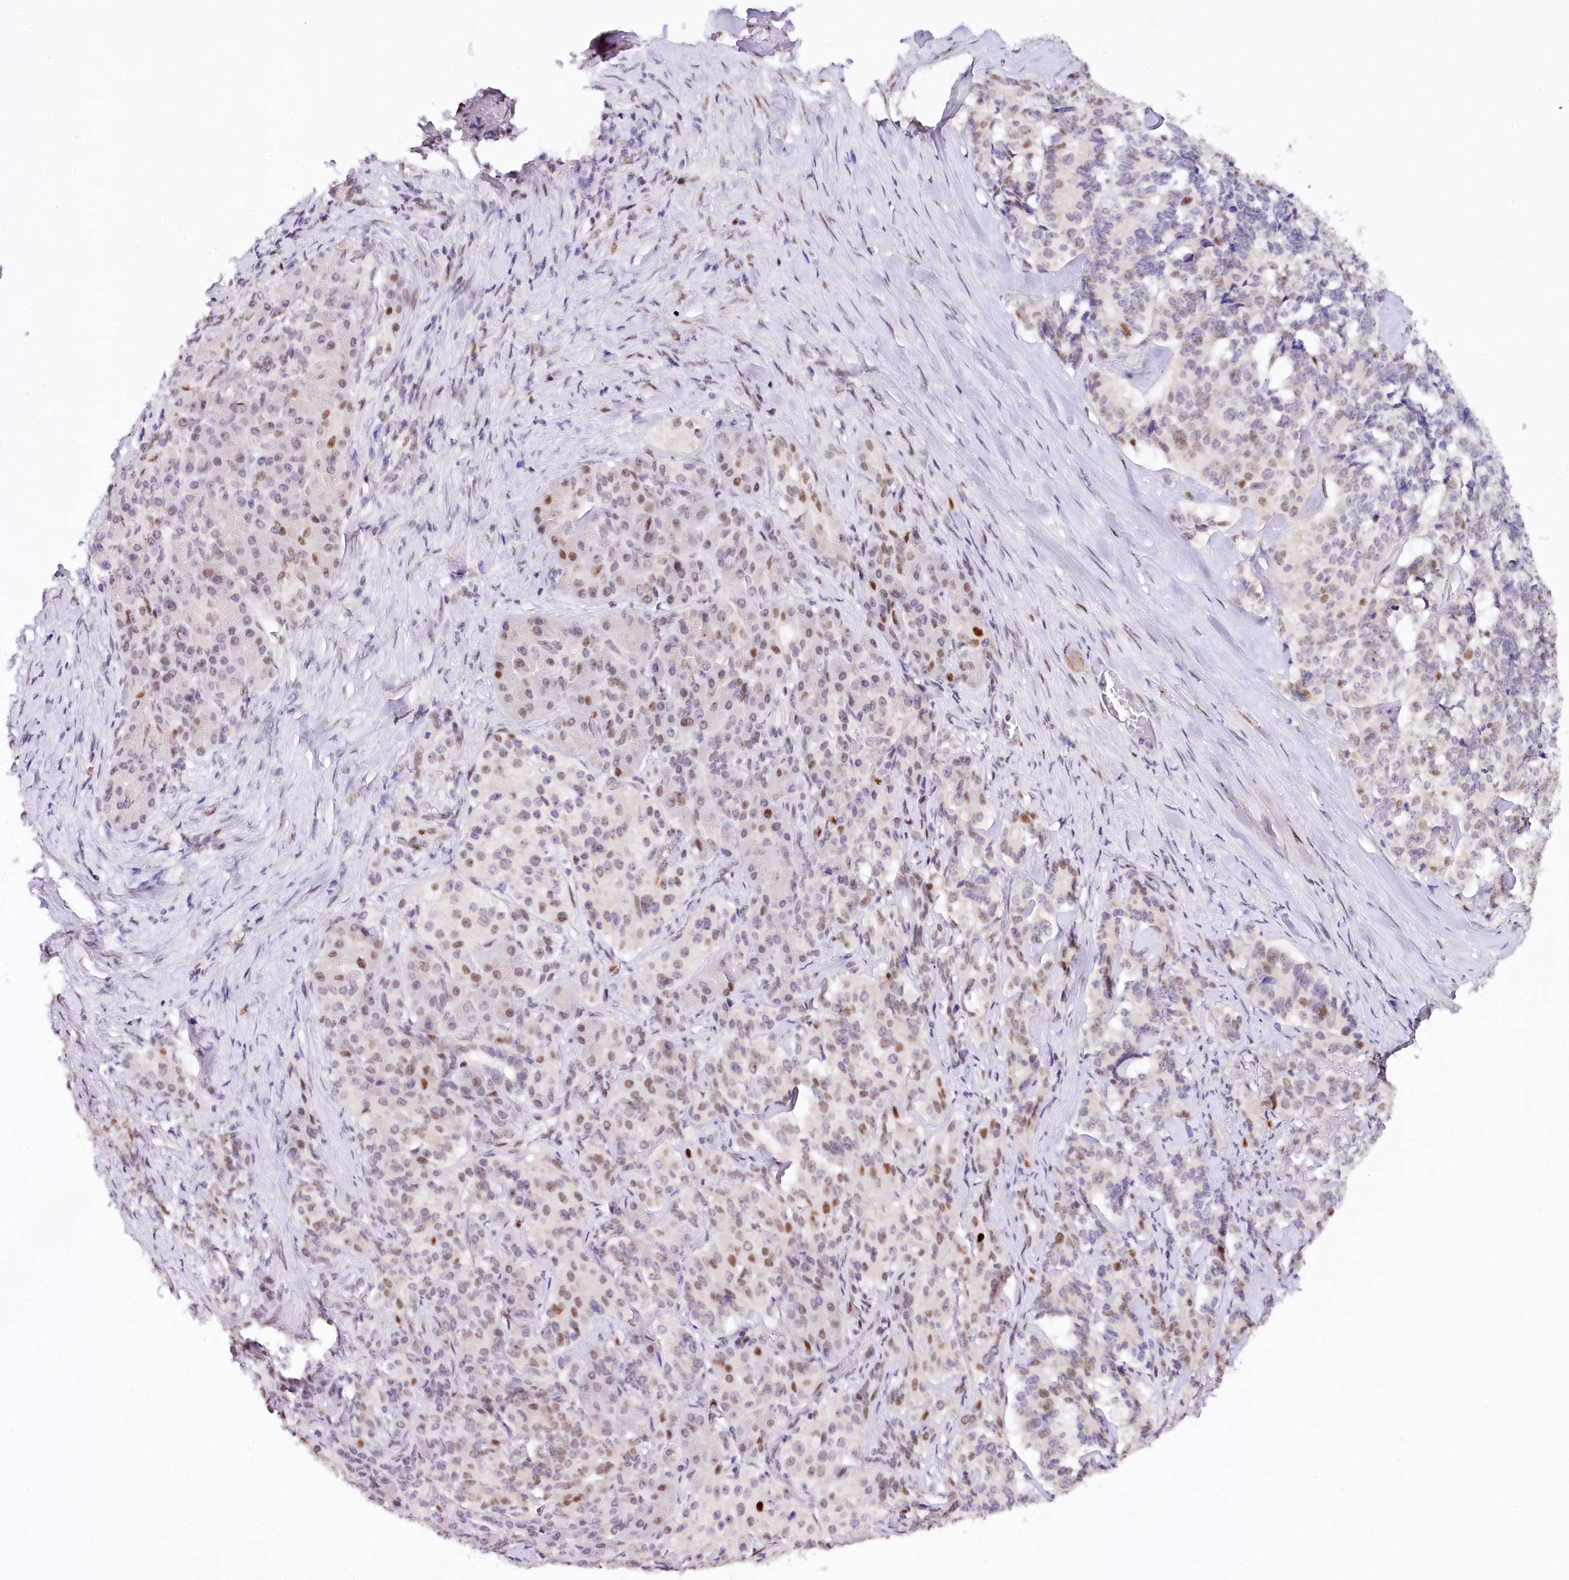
{"staining": {"intensity": "moderate", "quantity": "25%-75%", "location": "nuclear"}, "tissue": "pancreatic cancer", "cell_type": "Tumor cells", "image_type": "cancer", "snomed": [{"axis": "morphology", "description": "Adenocarcinoma, NOS"}, {"axis": "topography", "description": "Pancreas"}], "caption": "This image exhibits immunohistochemistry staining of pancreatic cancer, with medium moderate nuclear staining in approximately 25%-75% of tumor cells.", "gene": "TP53", "patient": {"sex": "female", "age": 74}}